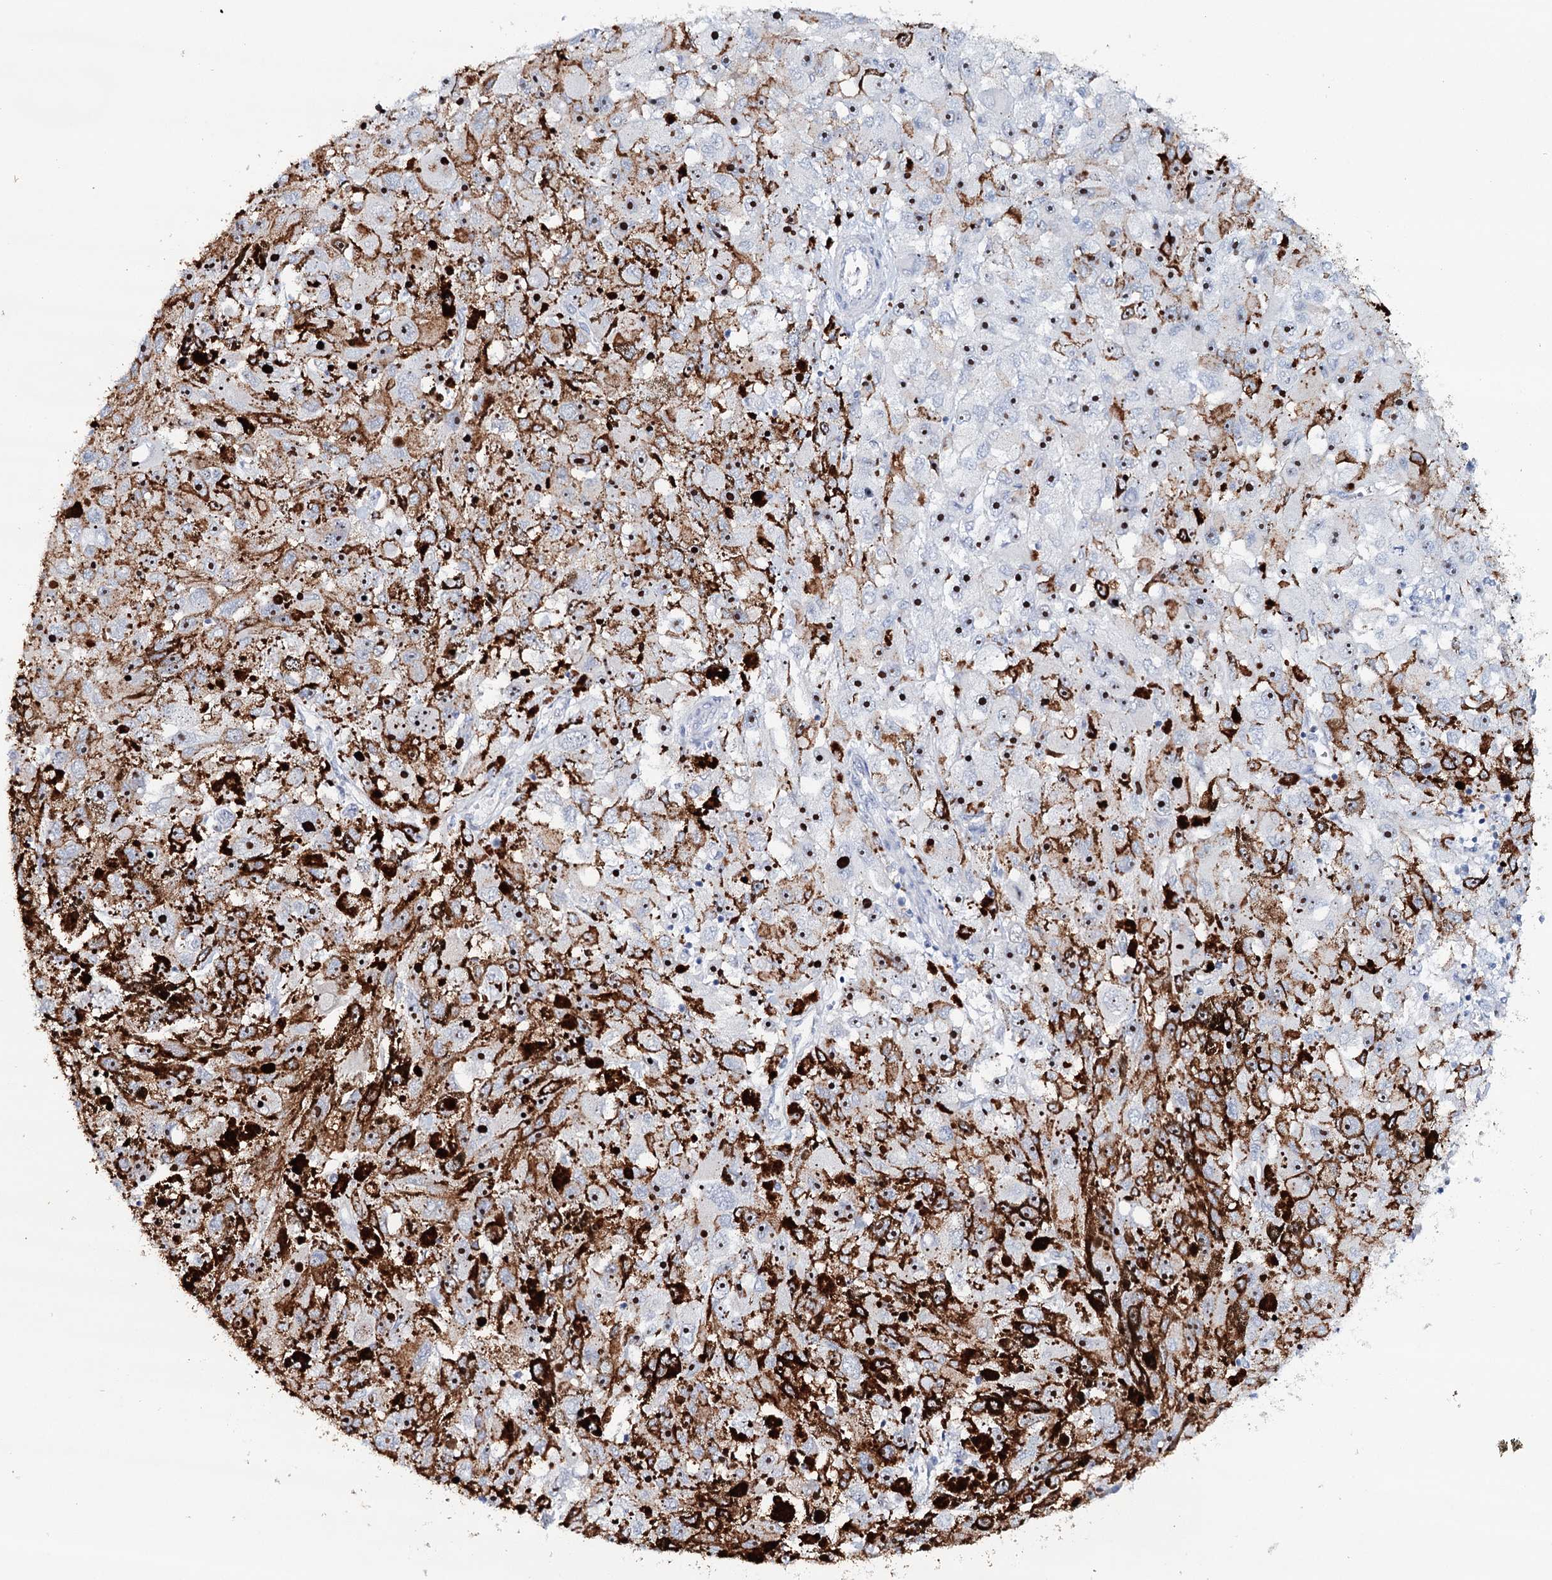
{"staining": {"intensity": "moderate", "quantity": ">75%", "location": "cytoplasmic/membranous,nuclear"}, "tissue": "melanoma", "cell_type": "Tumor cells", "image_type": "cancer", "snomed": [{"axis": "morphology", "description": "Malignant melanoma, NOS"}, {"axis": "topography", "description": "Skin"}], "caption": "A high-resolution image shows immunohistochemistry (IHC) staining of malignant melanoma, which demonstrates moderate cytoplasmic/membranous and nuclear expression in about >75% of tumor cells.", "gene": "RBM43", "patient": {"sex": "female", "age": 104}}